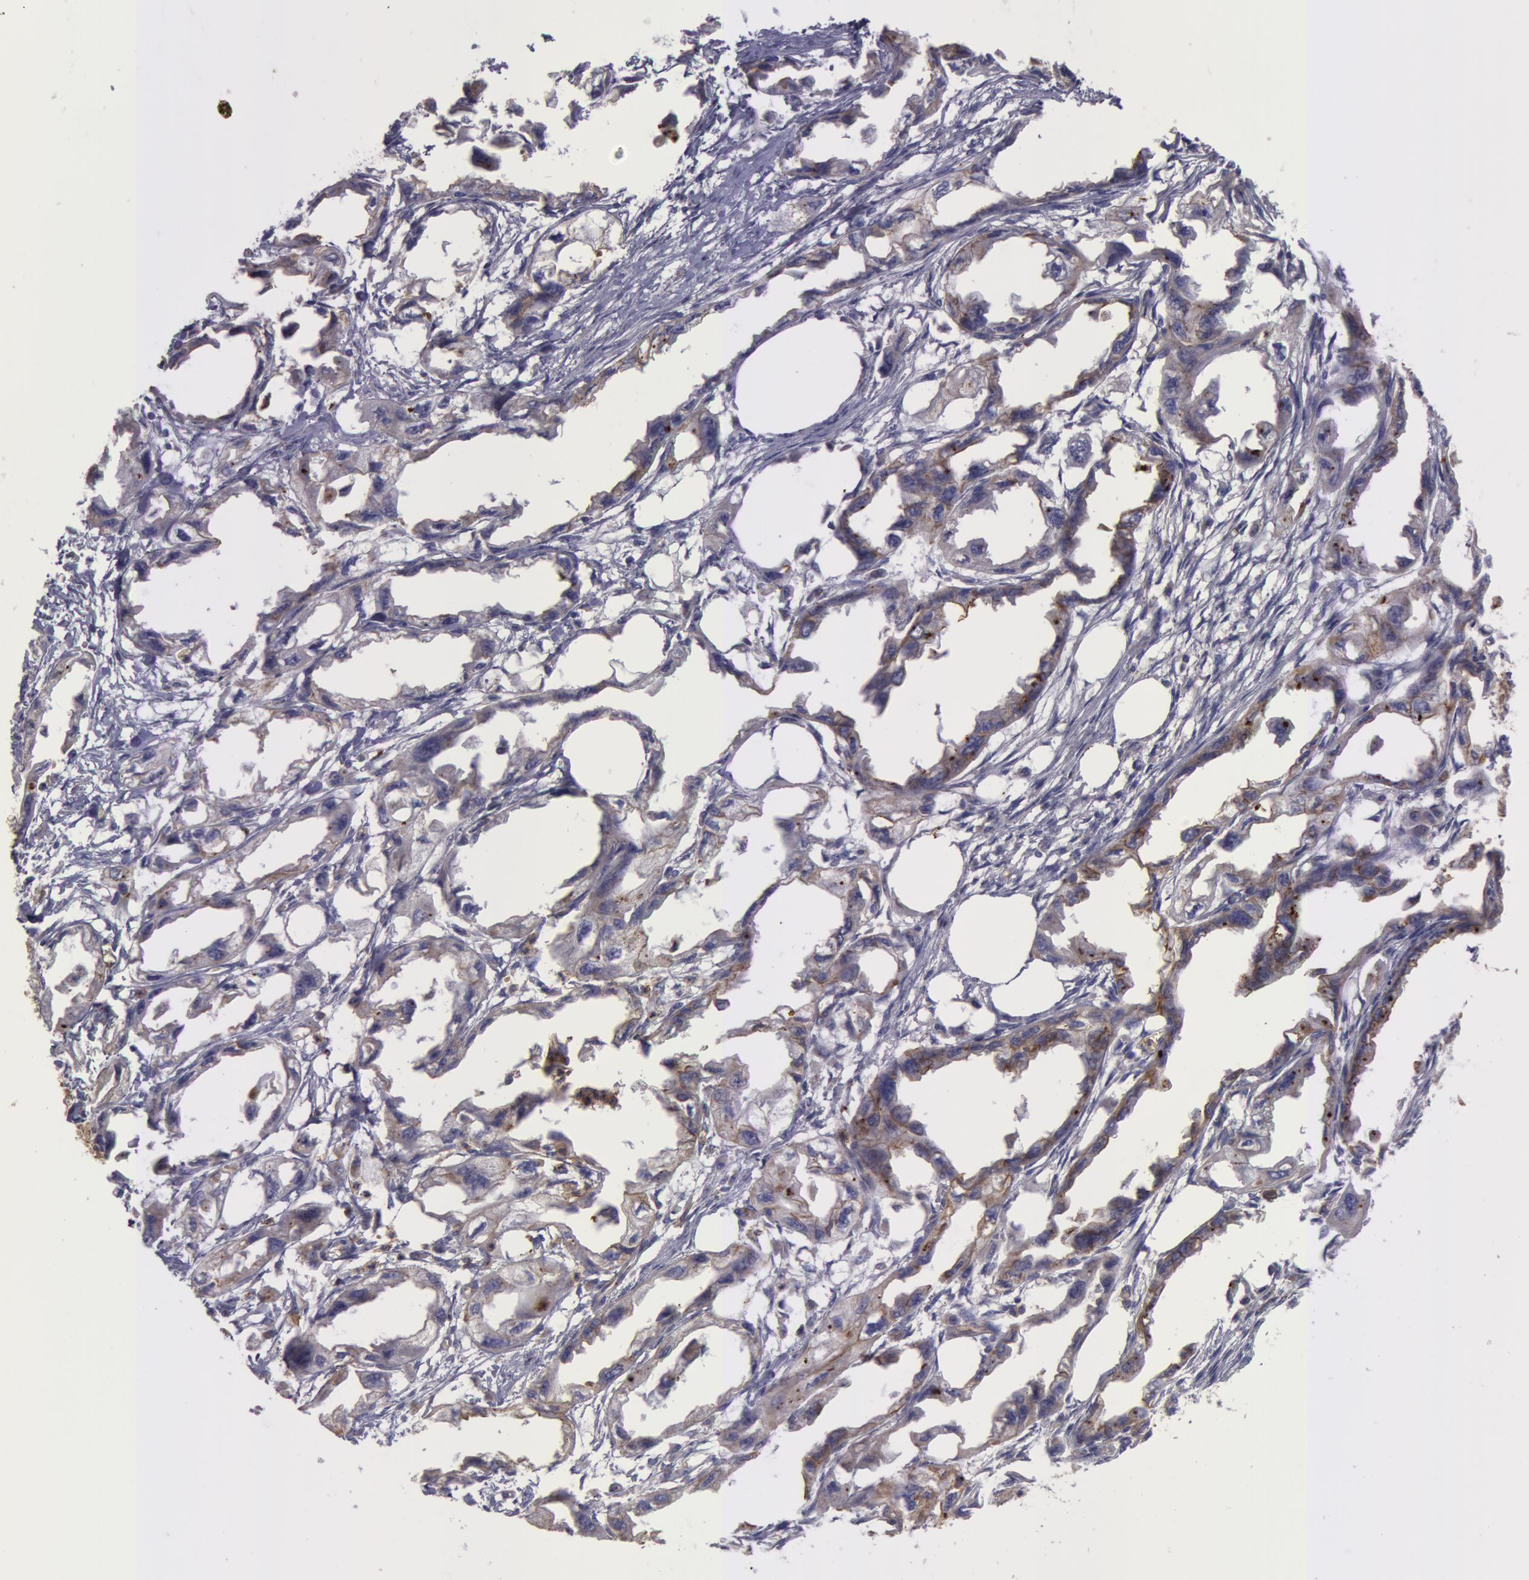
{"staining": {"intensity": "weak", "quantity": ">75%", "location": "cytoplasmic/membranous"}, "tissue": "endometrial cancer", "cell_type": "Tumor cells", "image_type": "cancer", "snomed": [{"axis": "morphology", "description": "Adenocarcinoma, NOS"}, {"axis": "topography", "description": "Endometrium"}], "caption": "Endometrial cancer (adenocarcinoma) stained for a protein (brown) exhibits weak cytoplasmic/membranous positive staining in approximately >75% of tumor cells.", "gene": "FLOT2", "patient": {"sex": "female", "age": 67}}